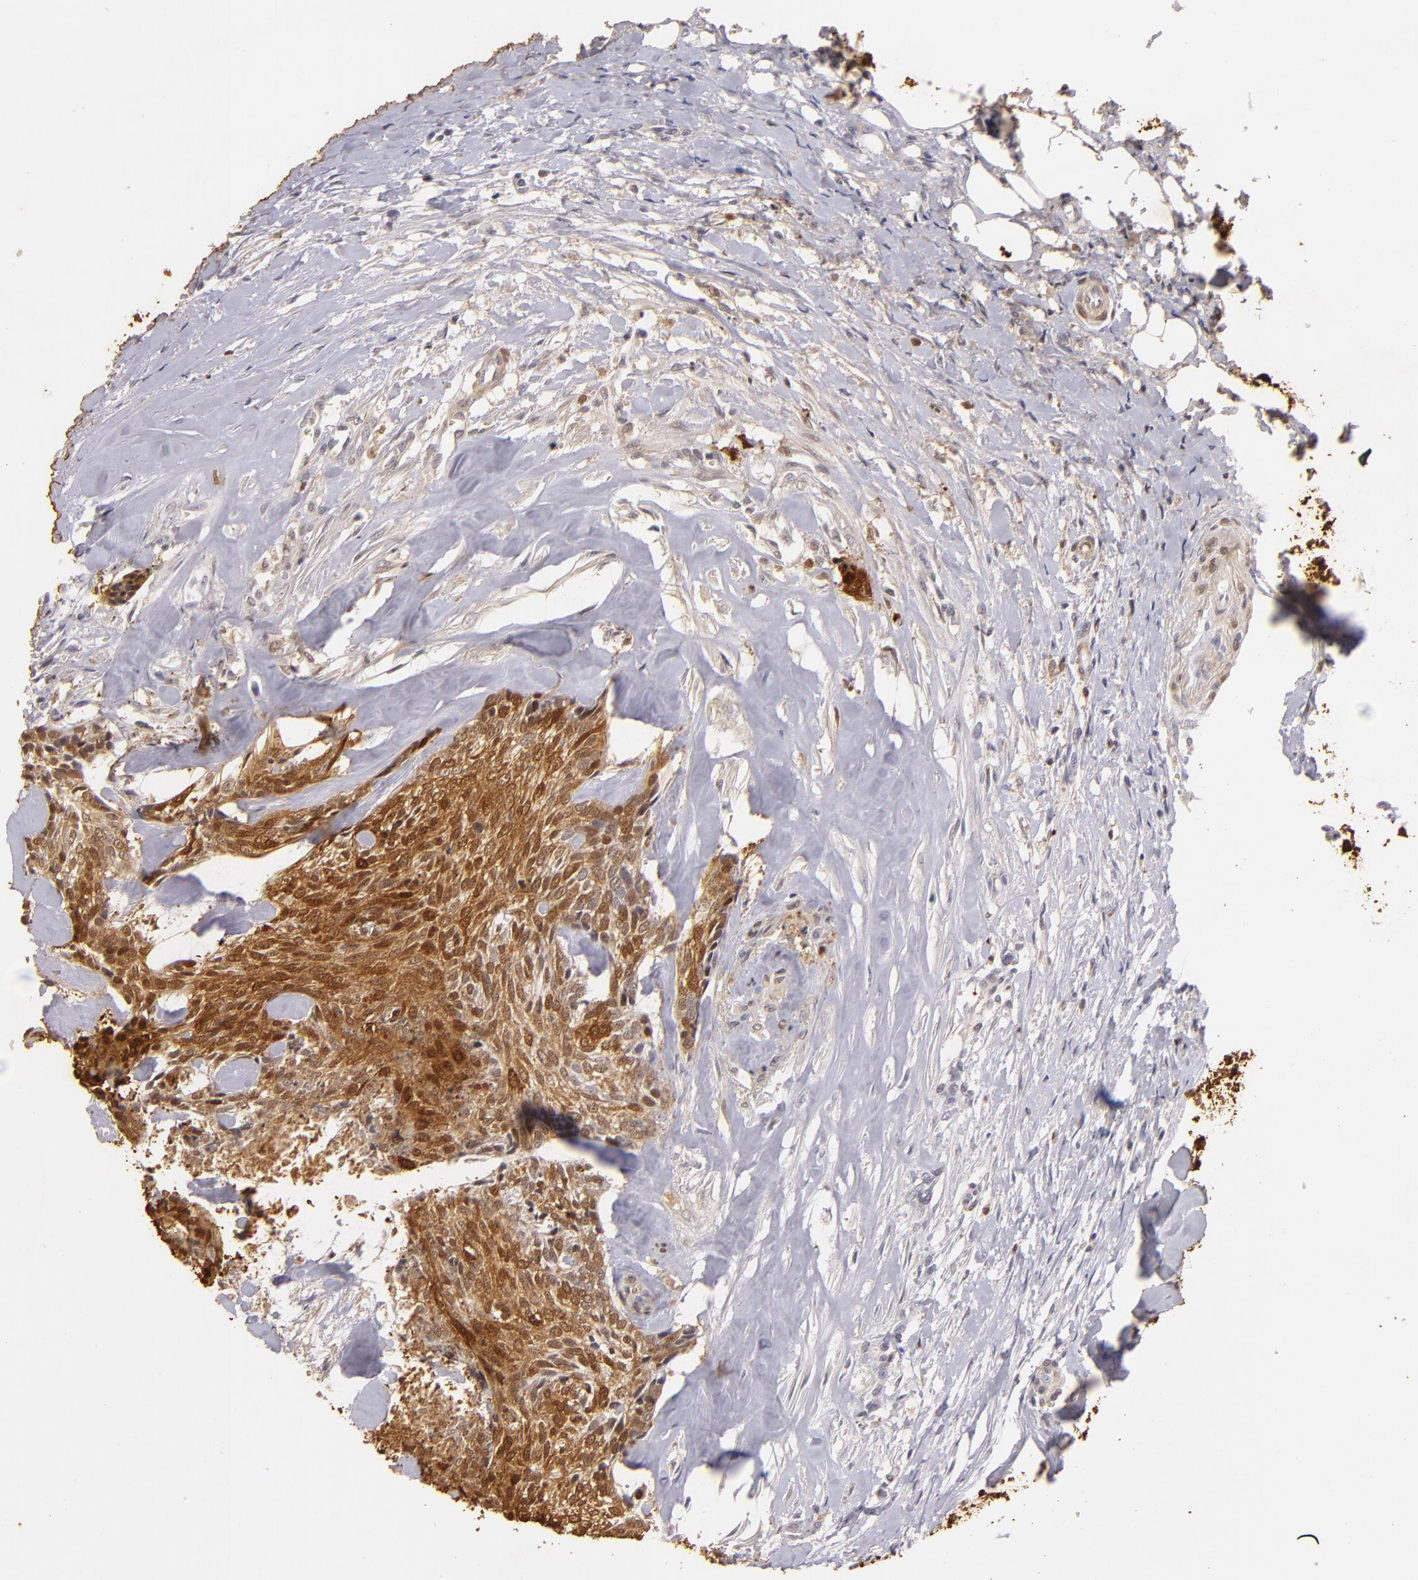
{"staining": {"intensity": "moderate", "quantity": ">75%", "location": "cytoplasmic/membranous,nuclear"}, "tissue": "head and neck cancer", "cell_type": "Tumor cells", "image_type": "cancer", "snomed": [{"axis": "morphology", "description": "Squamous cell carcinoma, NOS"}, {"axis": "topography", "description": "Salivary gland"}, {"axis": "topography", "description": "Head-Neck"}], "caption": "Immunohistochemical staining of human squamous cell carcinoma (head and neck) shows medium levels of moderate cytoplasmic/membranous and nuclear positivity in approximately >75% of tumor cells.", "gene": "S100A2", "patient": {"sex": "male", "age": 70}}